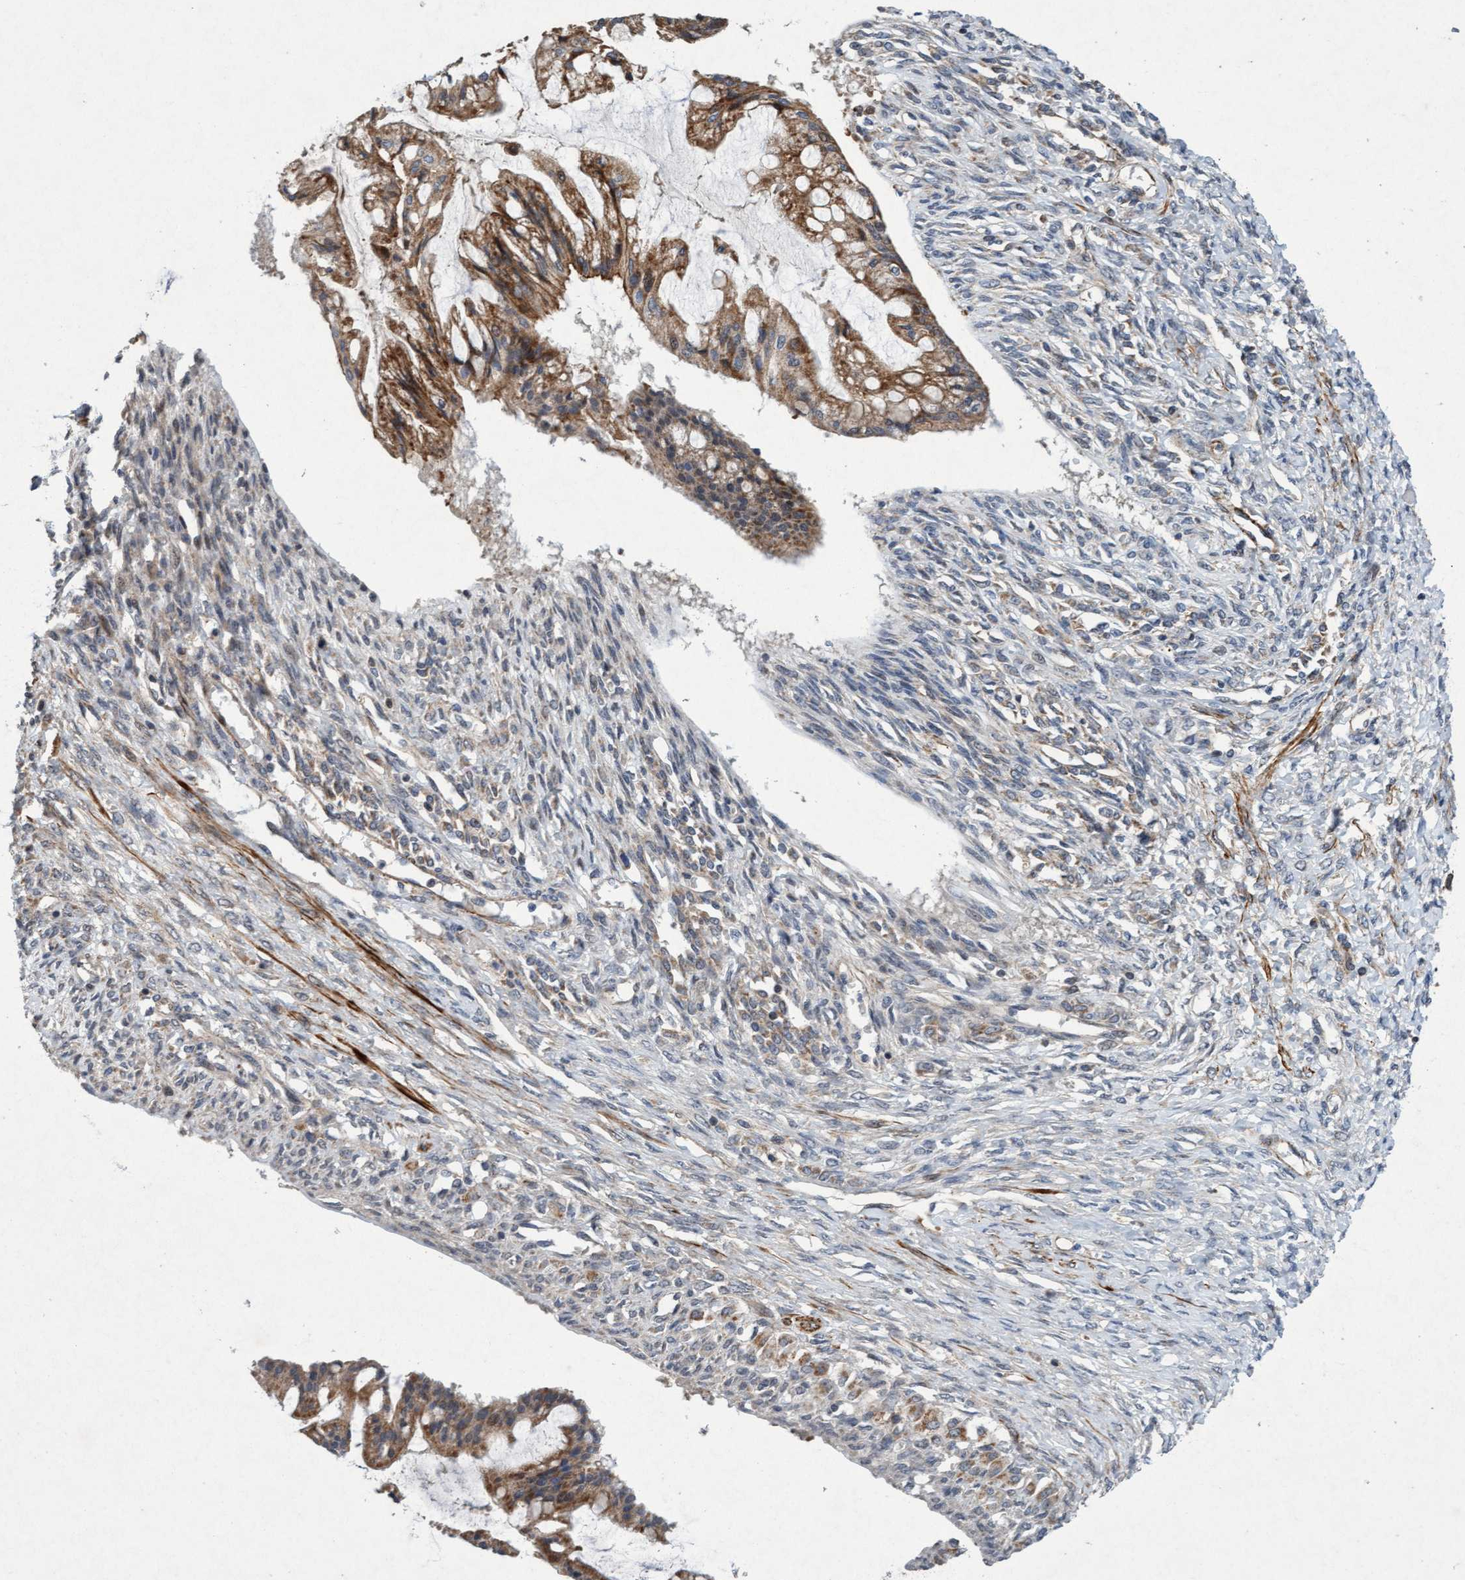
{"staining": {"intensity": "moderate", "quantity": ">75%", "location": "cytoplasmic/membranous"}, "tissue": "ovarian cancer", "cell_type": "Tumor cells", "image_type": "cancer", "snomed": [{"axis": "morphology", "description": "Cystadenocarcinoma, mucinous, NOS"}, {"axis": "topography", "description": "Ovary"}], "caption": "Ovarian cancer stained with a protein marker displays moderate staining in tumor cells.", "gene": "TMEM70", "patient": {"sex": "female", "age": 73}}